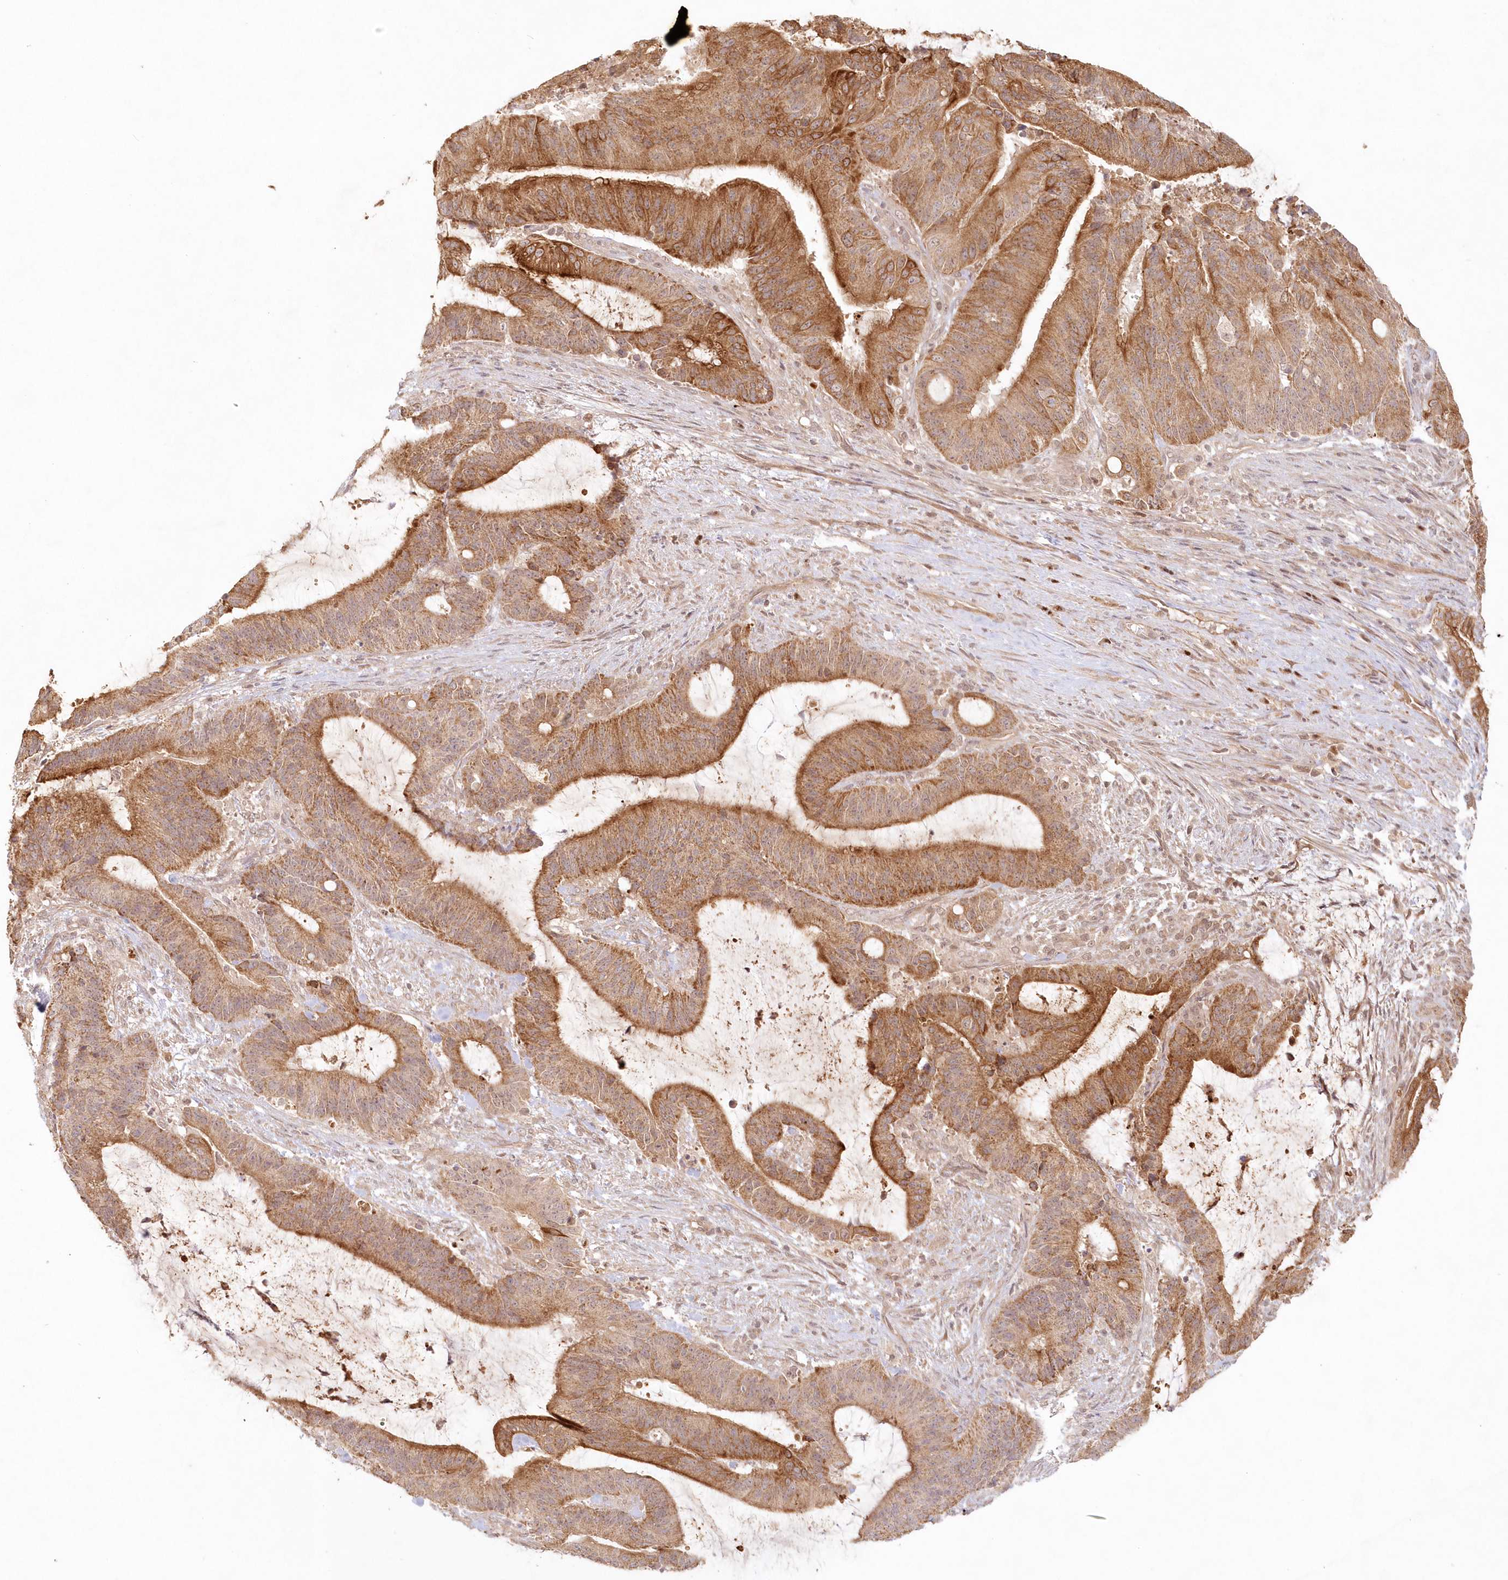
{"staining": {"intensity": "moderate", "quantity": ">75%", "location": "cytoplasmic/membranous"}, "tissue": "liver cancer", "cell_type": "Tumor cells", "image_type": "cancer", "snomed": [{"axis": "morphology", "description": "Normal tissue, NOS"}, {"axis": "morphology", "description": "Cholangiocarcinoma"}, {"axis": "topography", "description": "Liver"}, {"axis": "topography", "description": "Peripheral nerve tissue"}], "caption": "A brown stain highlights moderate cytoplasmic/membranous expression of a protein in human liver cholangiocarcinoma tumor cells.", "gene": "KIAA0232", "patient": {"sex": "female", "age": 73}}